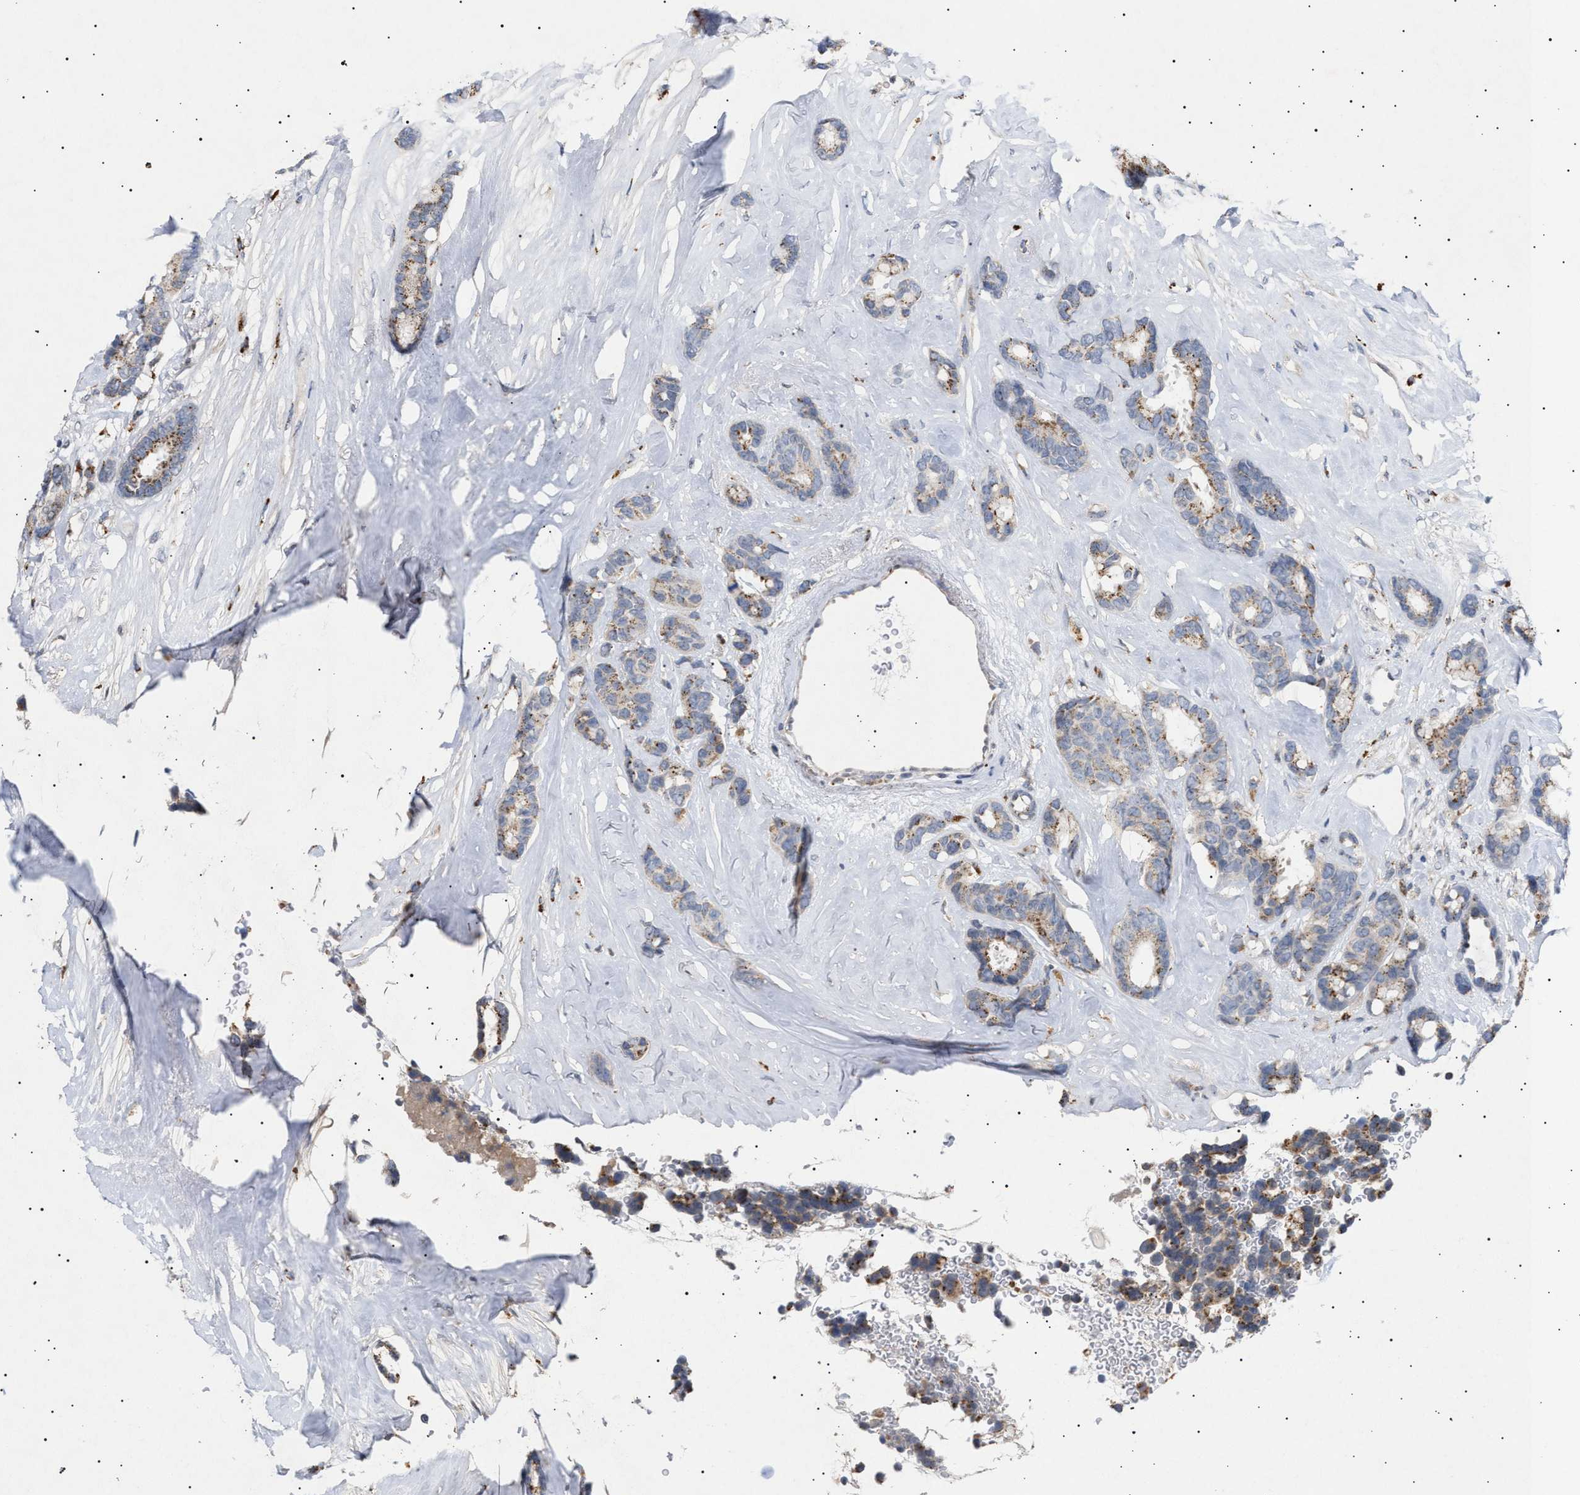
{"staining": {"intensity": "moderate", "quantity": ">75%", "location": "cytoplasmic/membranous"}, "tissue": "breast cancer", "cell_type": "Tumor cells", "image_type": "cancer", "snomed": [{"axis": "morphology", "description": "Duct carcinoma"}, {"axis": "topography", "description": "Breast"}], "caption": "Human breast cancer stained with a protein marker demonstrates moderate staining in tumor cells.", "gene": "SIRT5", "patient": {"sex": "female", "age": 87}}